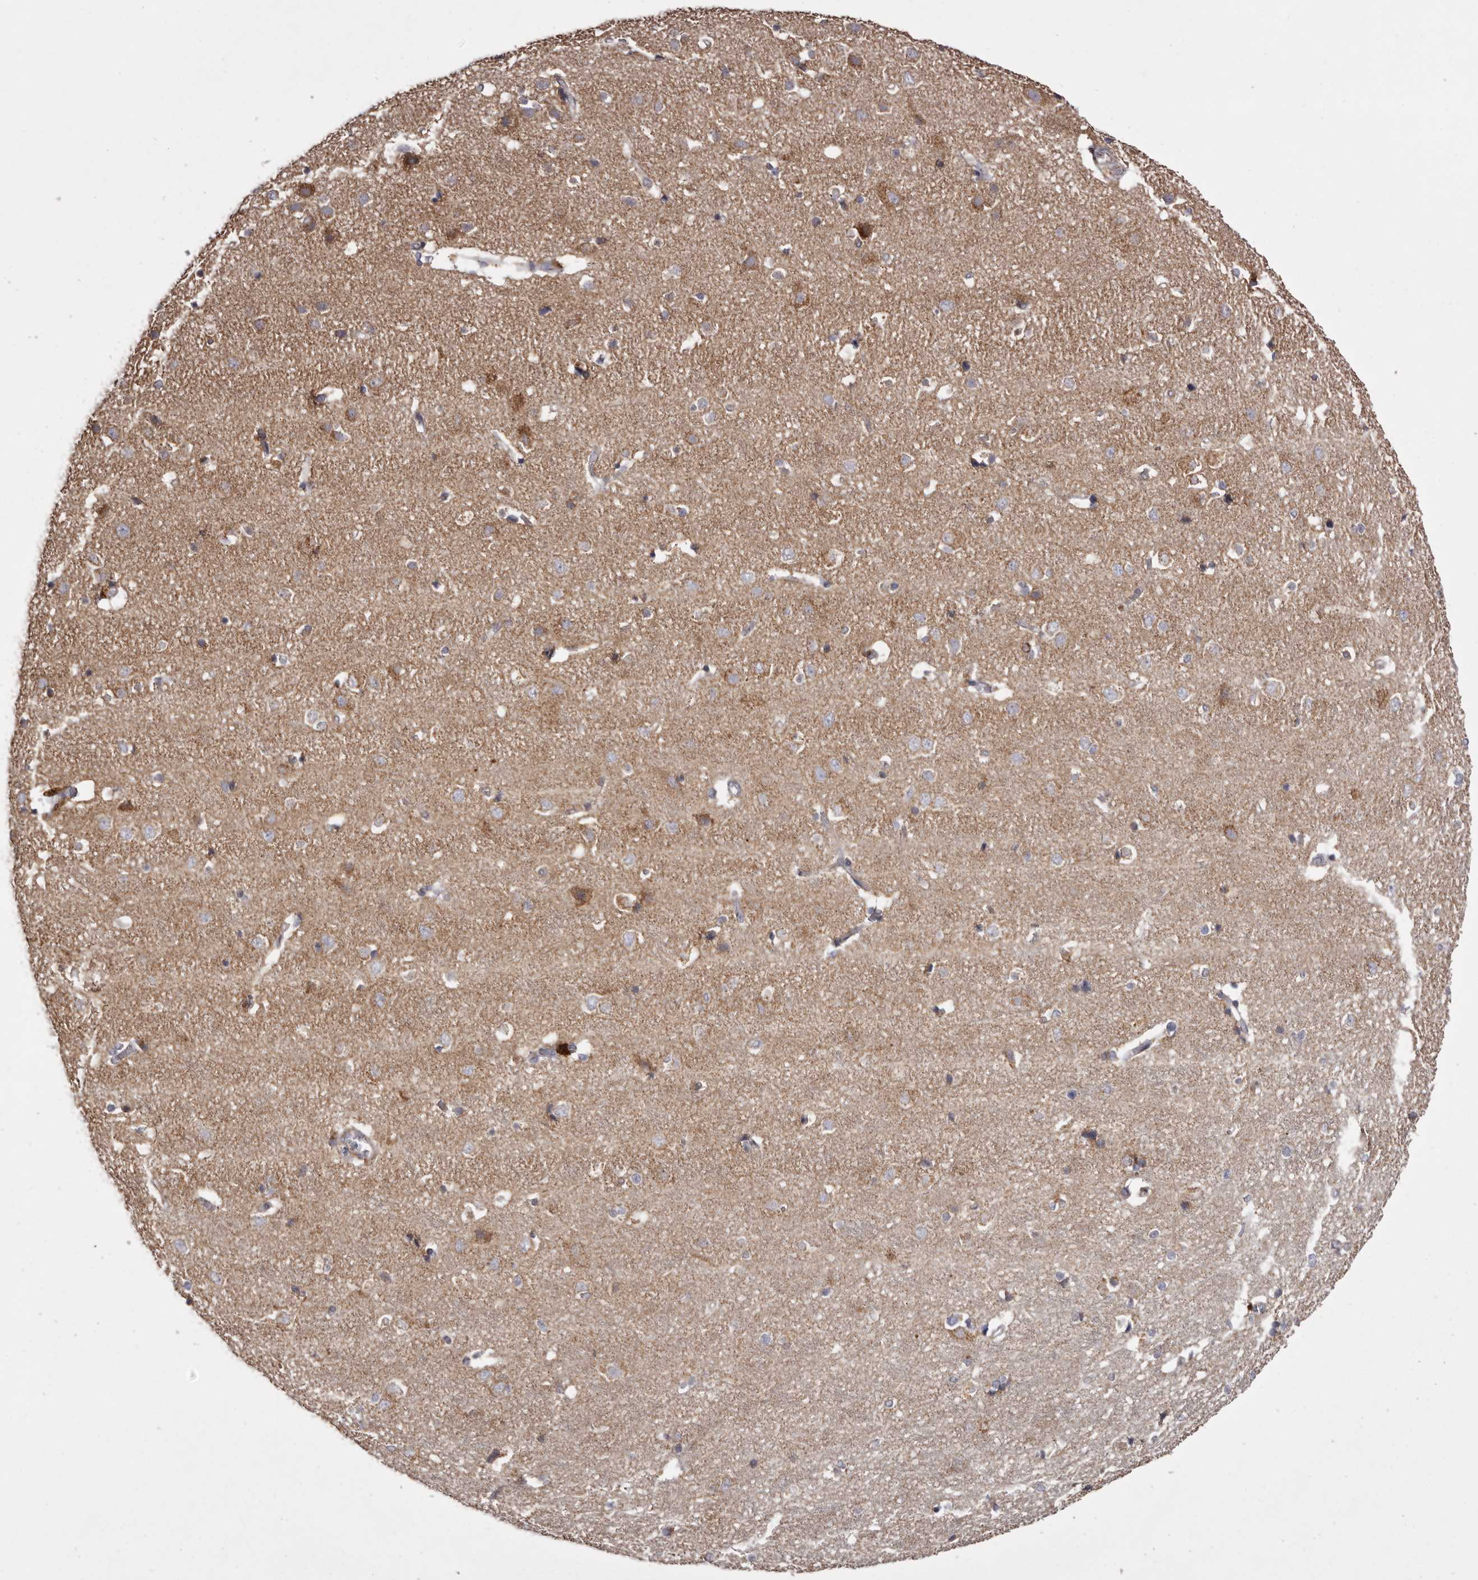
{"staining": {"intensity": "weak", "quantity": "25%-75%", "location": "cytoplasmic/membranous"}, "tissue": "cerebral cortex", "cell_type": "Endothelial cells", "image_type": "normal", "snomed": [{"axis": "morphology", "description": "Normal tissue, NOS"}, {"axis": "topography", "description": "Cerebral cortex"}], "caption": "A brown stain labels weak cytoplasmic/membranous positivity of a protein in endothelial cells of unremarkable cerebral cortex.", "gene": "MECR", "patient": {"sex": "male", "age": 54}}